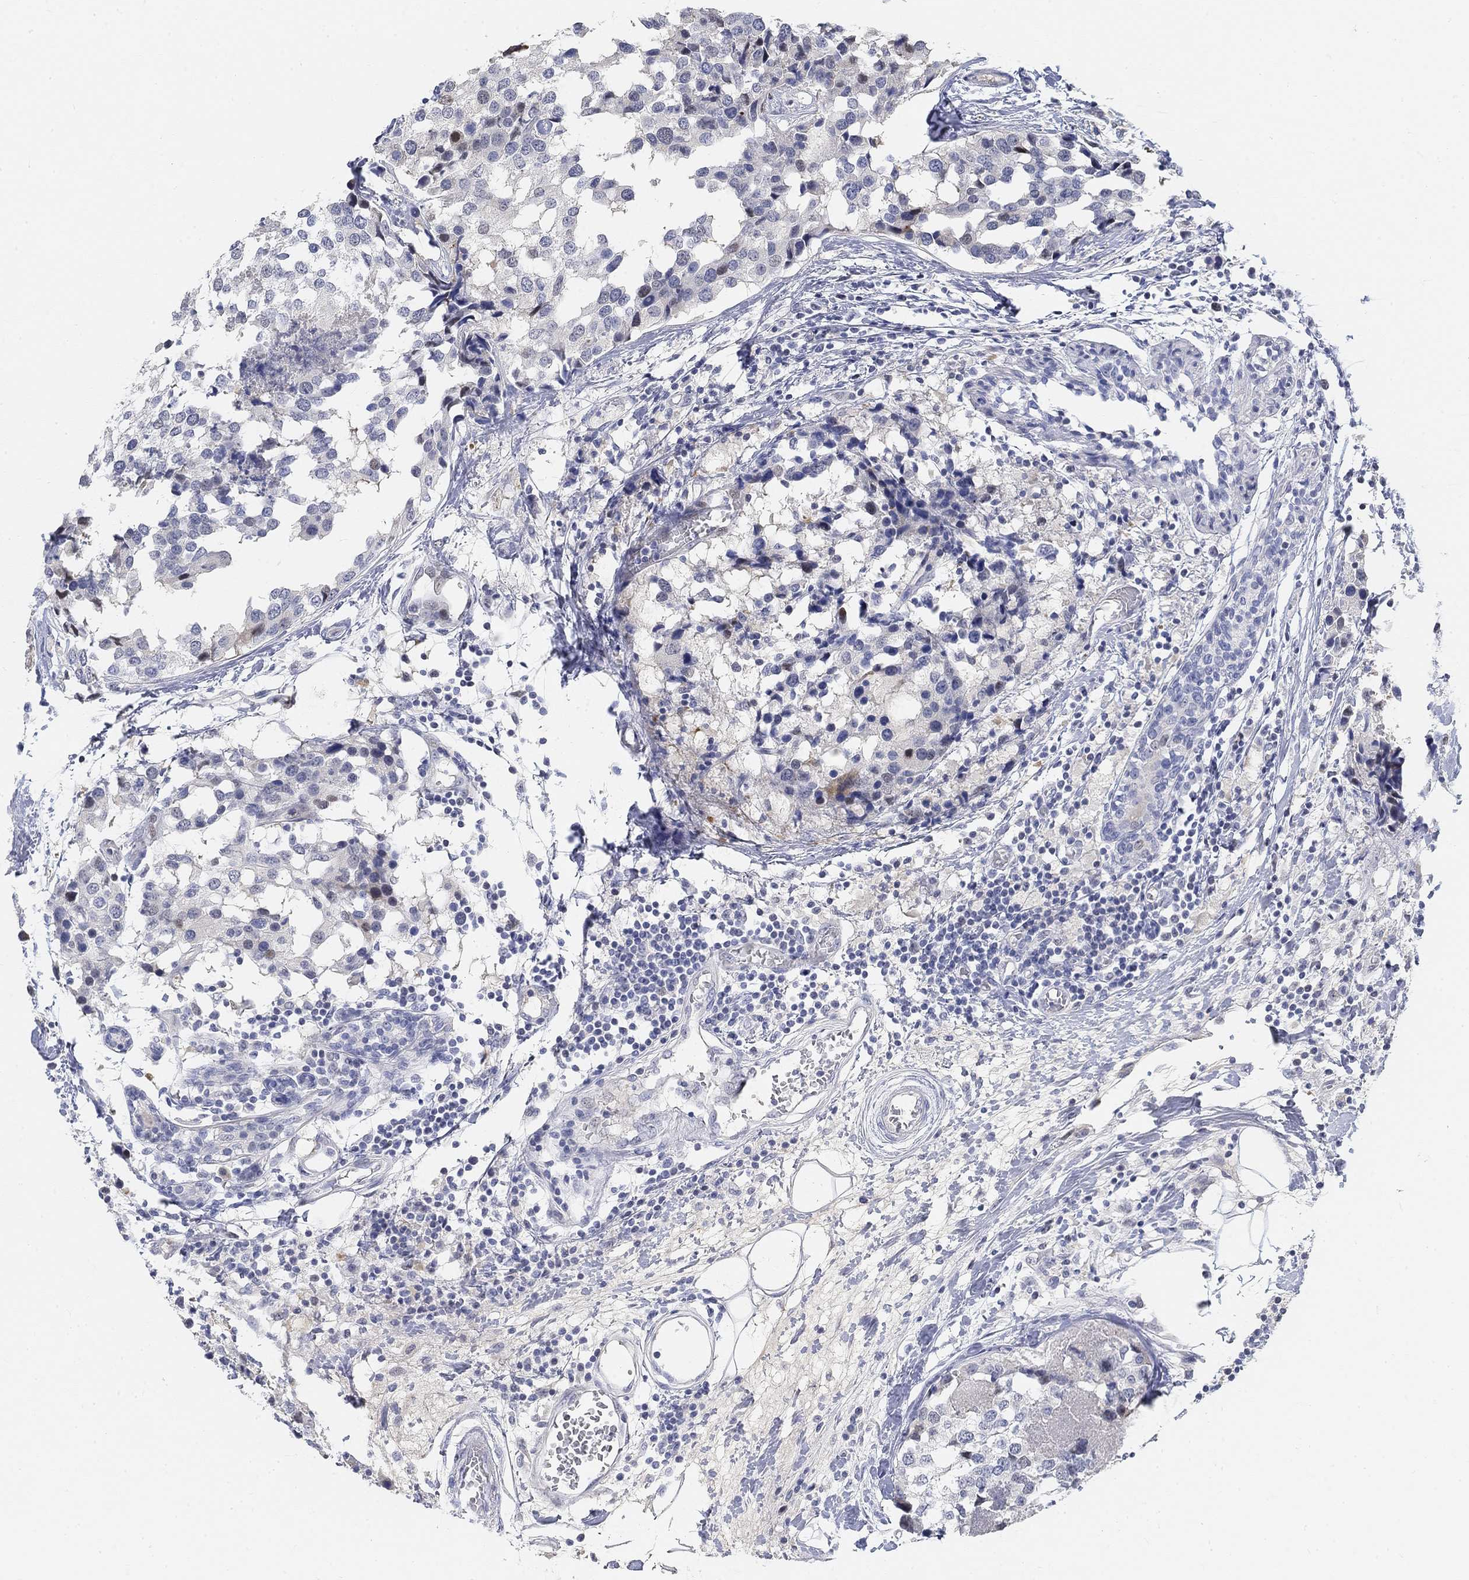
{"staining": {"intensity": "negative", "quantity": "none", "location": "none"}, "tissue": "breast cancer", "cell_type": "Tumor cells", "image_type": "cancer", "snomed": [{"axis": "morphology", "description": "Lobular carcinoma"}, {"axis": "topography", "description": "Breast"}], "caption": "Immunohistochemistry (IHC) of lobular carcinoma (breast) displays no staining in tumor cells. Nuclei are stained in blue.", "gene": "SNTG2", "patient": {"sex": "female", "age": 59}}